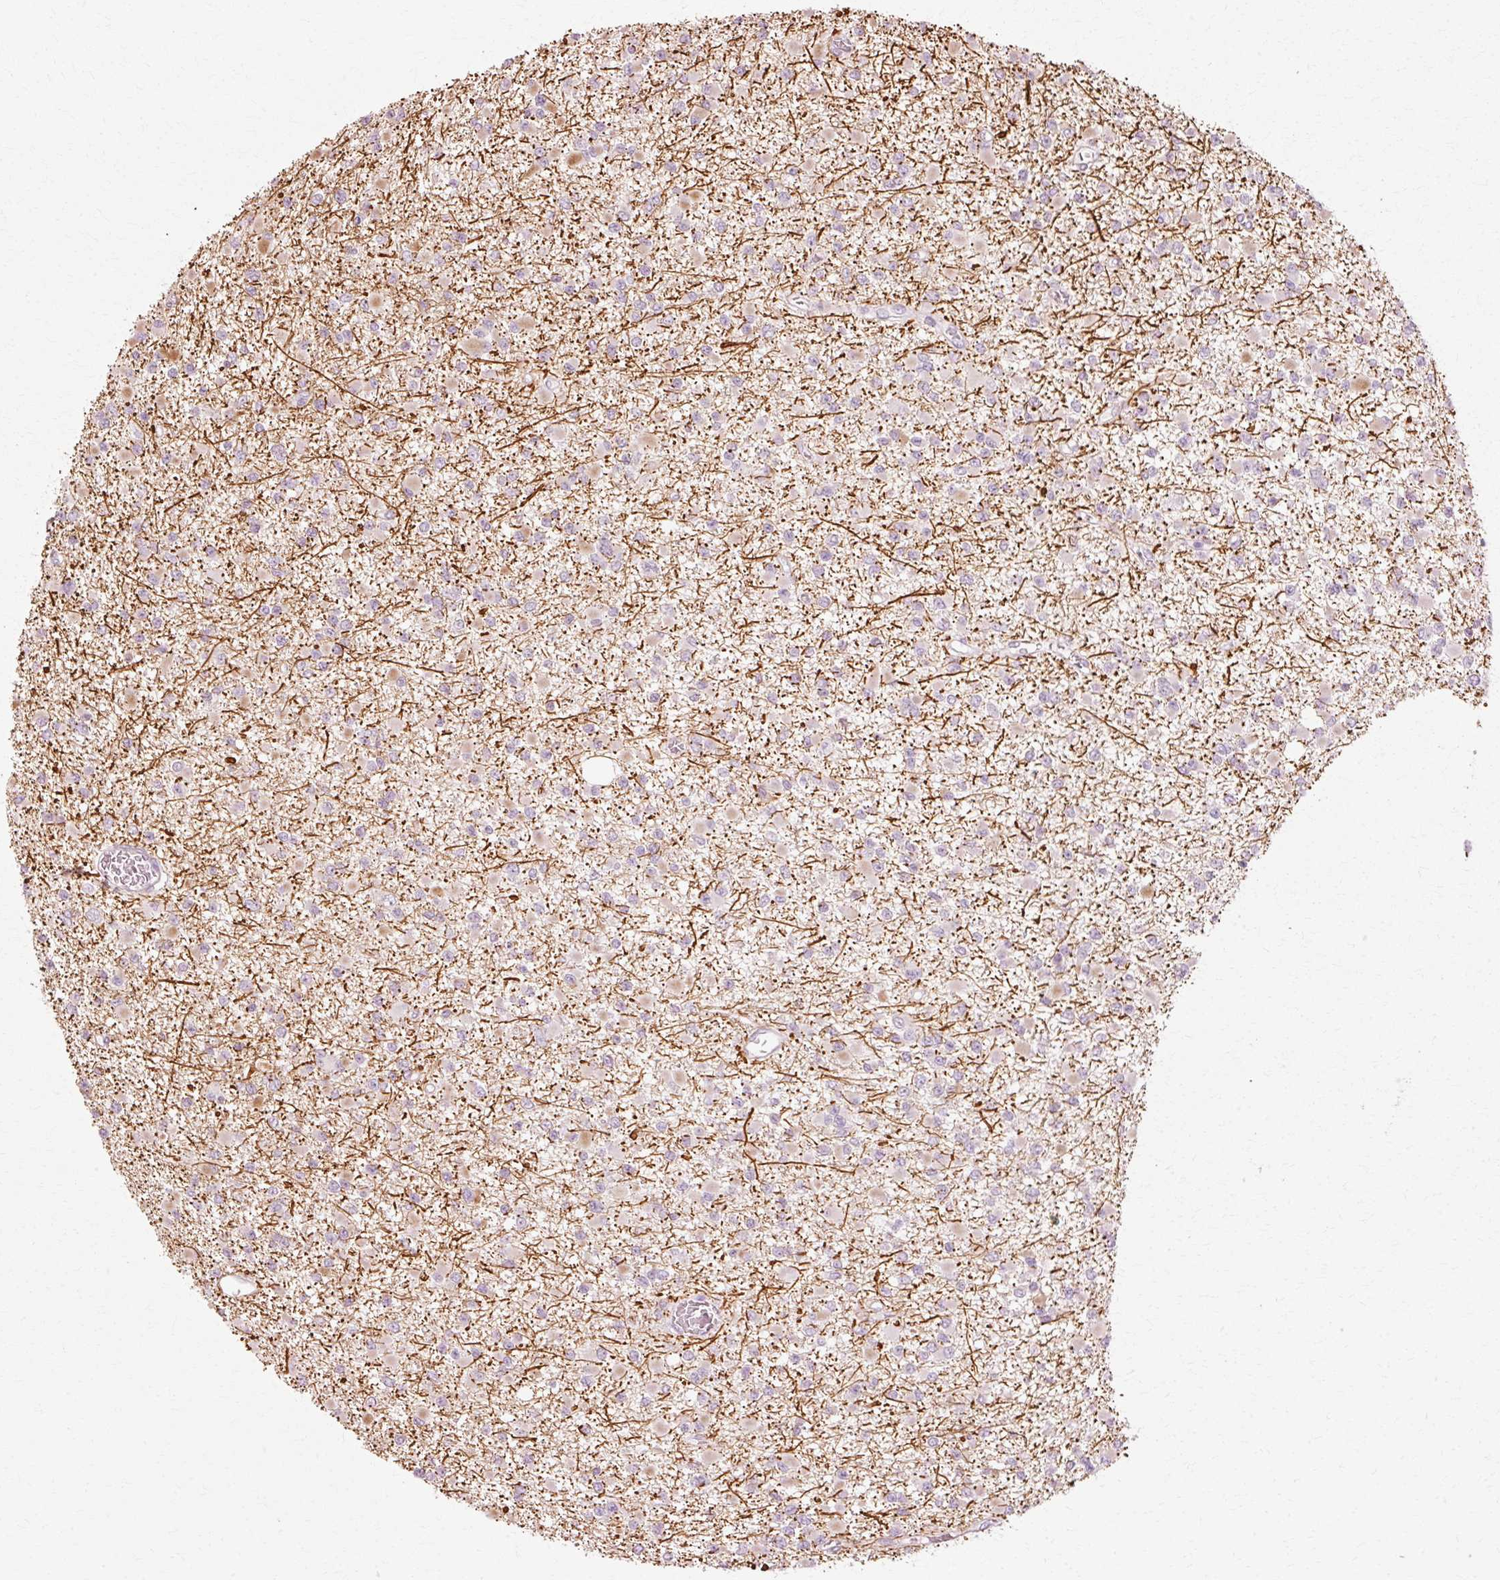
{"staining": {"intensity": "moderate", "quantity": "<25%", "location": "cytoplasmic/membranous"}, "tissue": "glioma", "cell_type": "Tumor cells", "image_type": "cancer", "snomed": [{"axis": "morphology", "description": "Glioma, malignant, Low grade"}, {"axis": "topography", "description": "Brain"}], "caption": "A low amount of moderate cytoplasmic/membranous staining is present in approximately <25% of tumor cells in malignant low-grade glioma tissue. The staining was performed using DAB (3,3'-diaminobenzidine) to visualize the protein expression in brown, while the nuclei were stained in blue with hematoxylin (Magnification: 20x).", "gene": "RGPD5", "patient": {"sex": "female", "age": 22}}